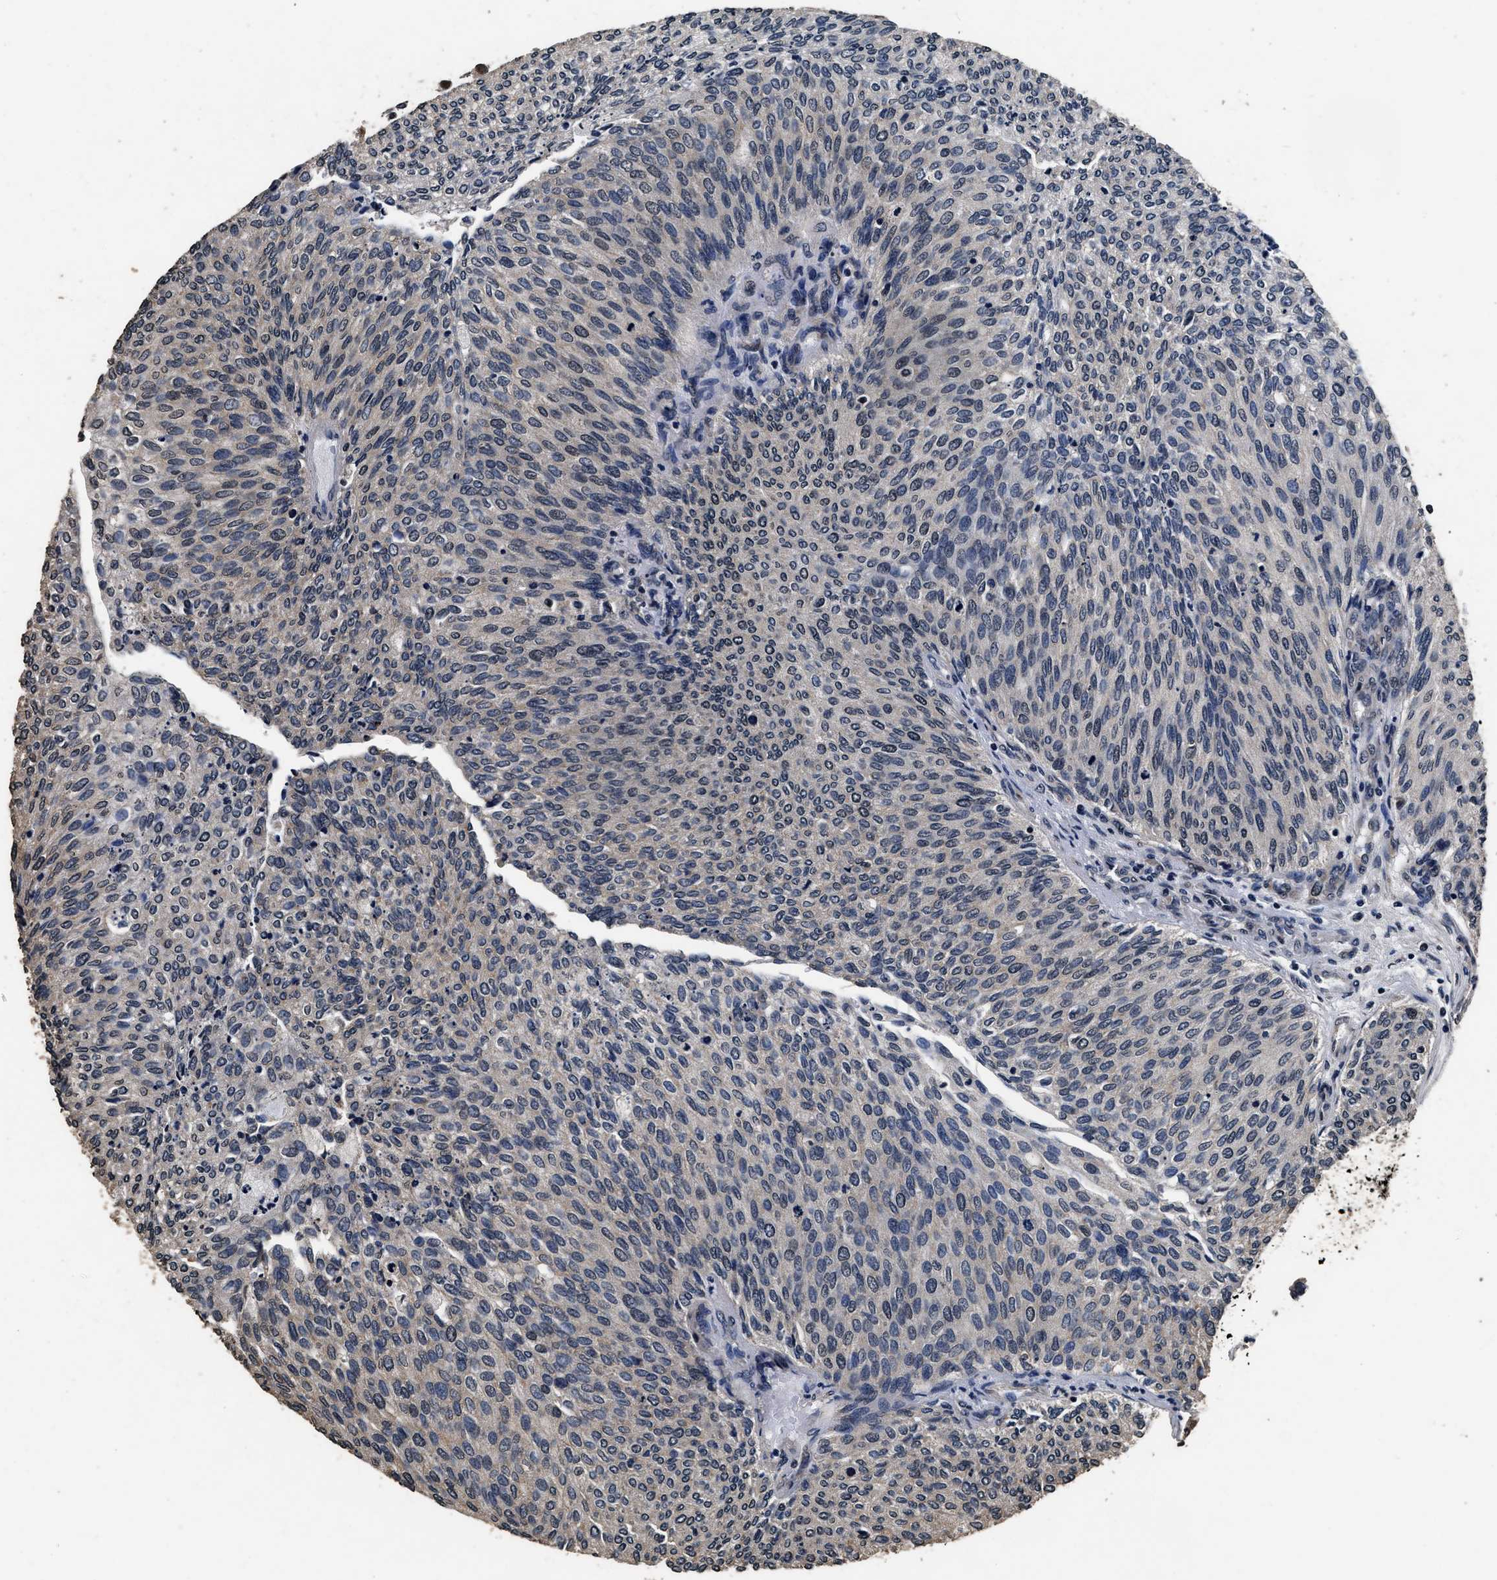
{"staining": {"intensity": "negative", "quantity": "none", "location": "none"}, "tissue": "urothelial cancer", "cell_type": "Tumor cells", "image_type": "cancer", "snomed": [{"axis": "morphology", "description": "Urothelial carcinoma, Low grade"}, {"axis": "topography", "description": "Urinary bladder"}], "caption": "A photomicrograph of low-grade urothelial carcinoma stained for a protein exhibits no brown staining in tumor cells. (DAB (3,3'-diaminobenzidine) IHC with hematoxylin counter stain).", "gene": "CSTF1", "patient": {"sex": "female", "age": 79}}